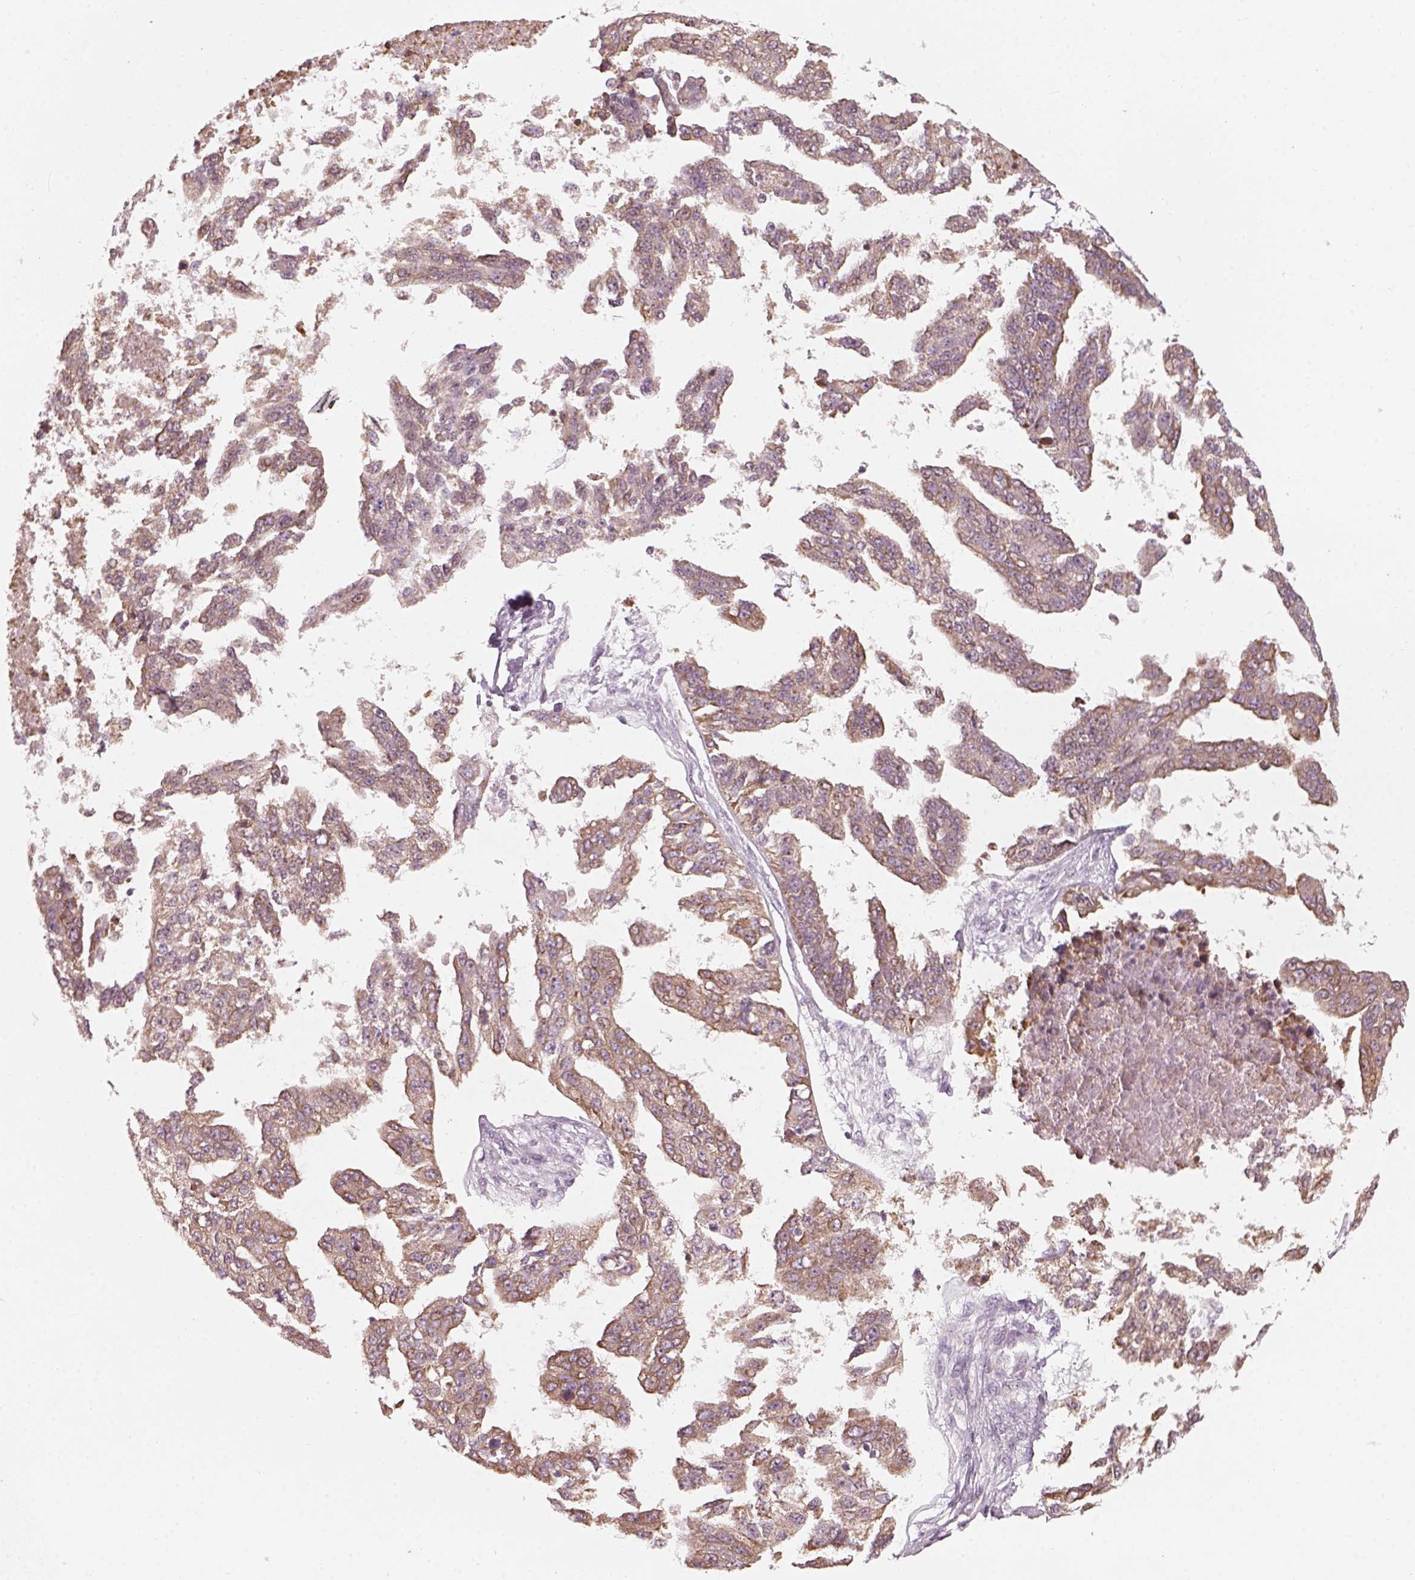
{"staining": {"intensity": "weak", "quantity": ">75%", "location": "cytoplasmic/membranous"}, "tissue": "ovarian cancer", "cell_type": "Tumor cells", "image_type": "cancer", "snomed": [{"axis": "morphology", "description": "Cystadenocarcinoma, serous, NOS"}, {"axis": "topography", "description": "Ovary"}], "caption": "Immunohistochemistry micrograph of neoplastic tissue: human serous cystadenocarcinoma (ovarian) stained using IHC exhibits low levels of weak protein expression localized specifically in the cytoplasmic/membranous of tumor cells, appearing as a cytoplasmic/membranous brown color.", "gene": "CDS1", "patient": {"sex": "female", "age": 58}}